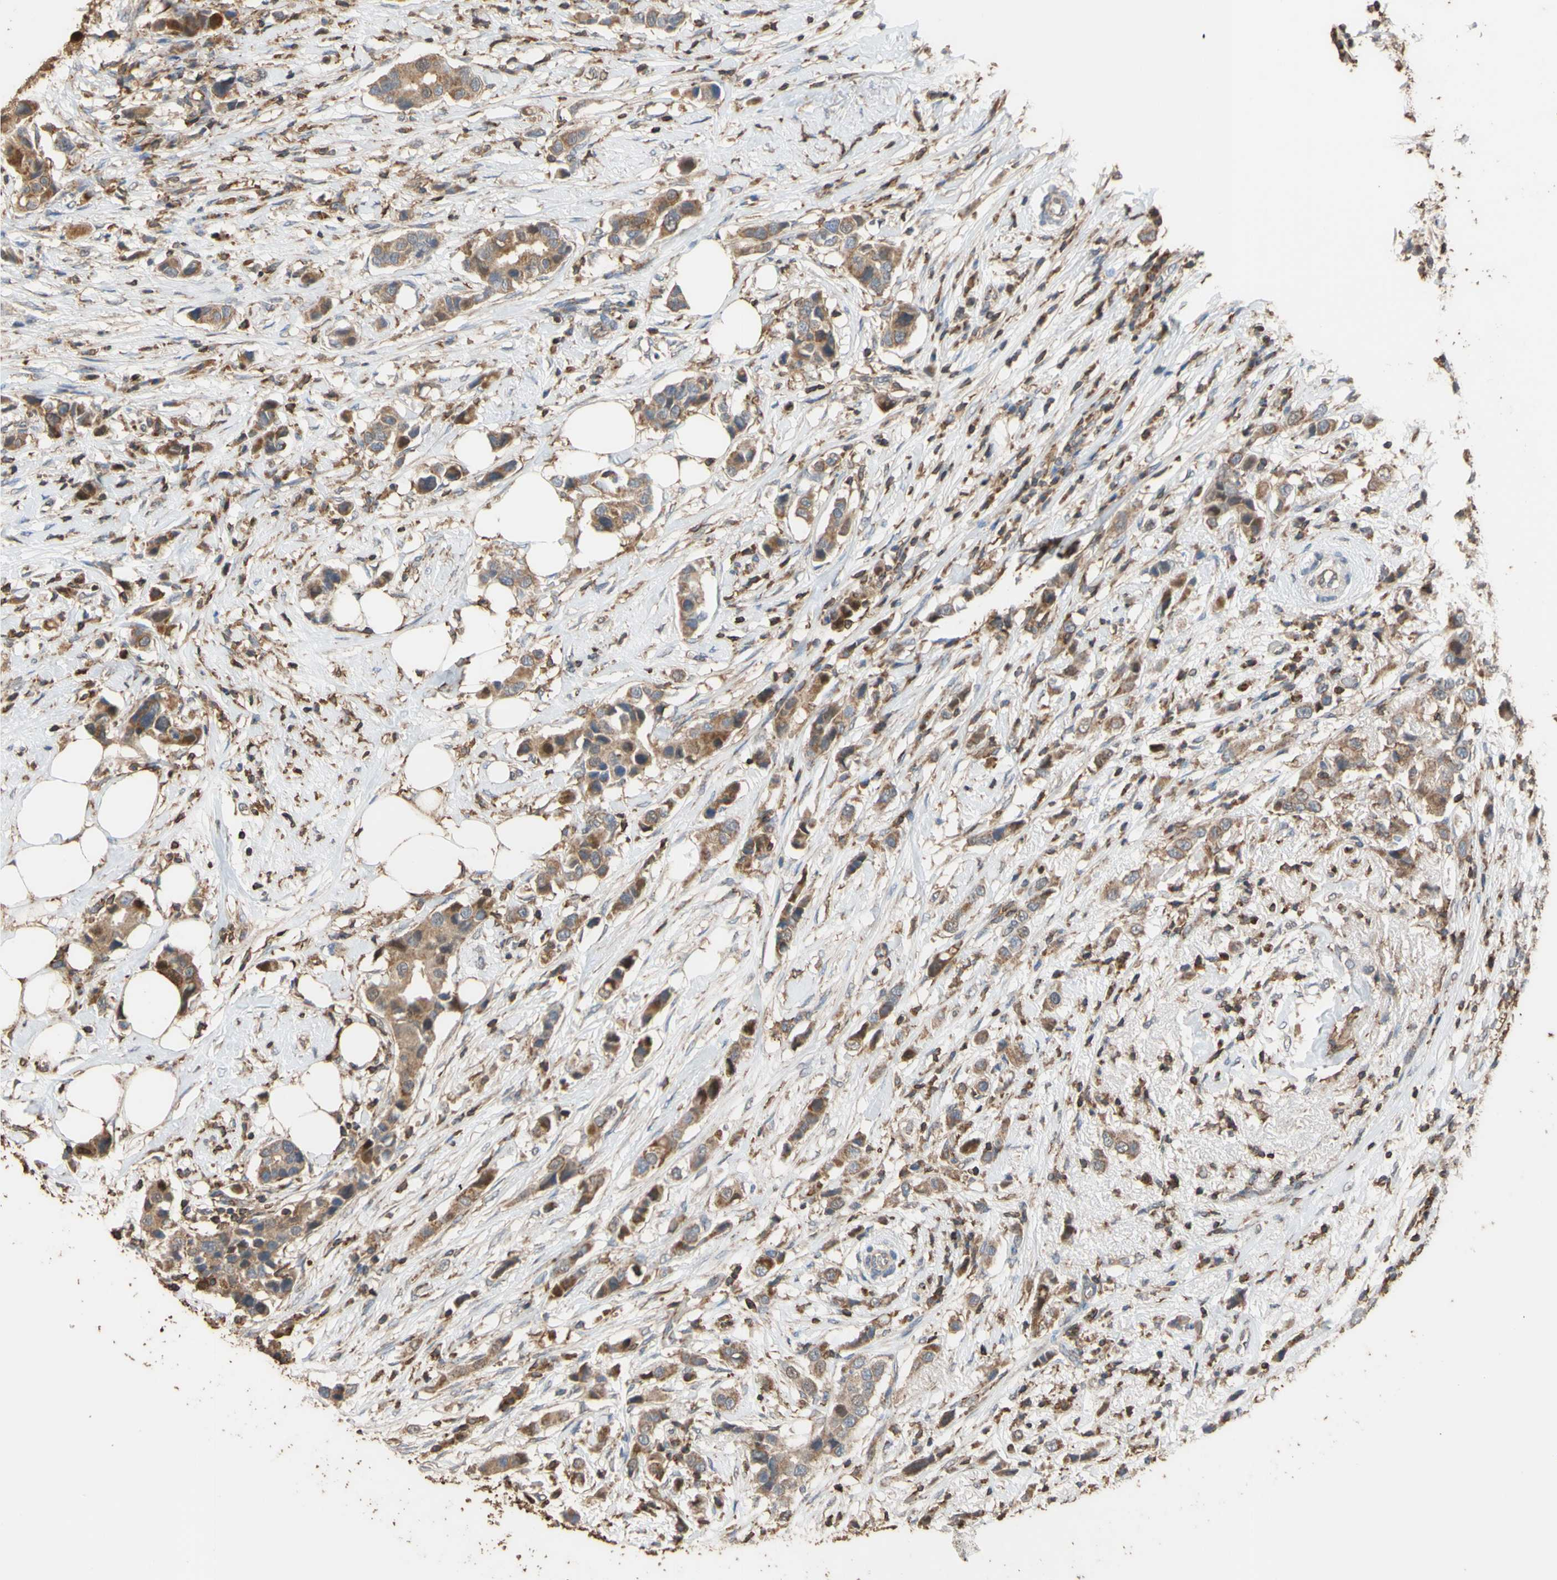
{"staining": {"intensity": "moderate", "quantity": ">75%", "location": "cytoplasmic/membranous"}, "tissue": "breast cancer", "cell_type": "Tumor cells", "image_type": "cancer", "snomed": [{"axis": "morphology", "description": "Normal tissue, NOS"}, {"axis": "morphology", "description": "Duct carcinoma"}, {"axis": "topography", "description": "Breast"}], "caption": "IHC photomicrograph of neoplastic tissue: intraductal carcinoma (breast) stained using immunohistochemistry (IHC) demonstrates medium levels of moderate protein expression localized specifically in the cytoplasmic/membranous of tumor cells, appearing as a cytoplasmic/membranous brown color.", "gene": "ALDH9A1", "patient": {"sex": "female", "age": 50}}